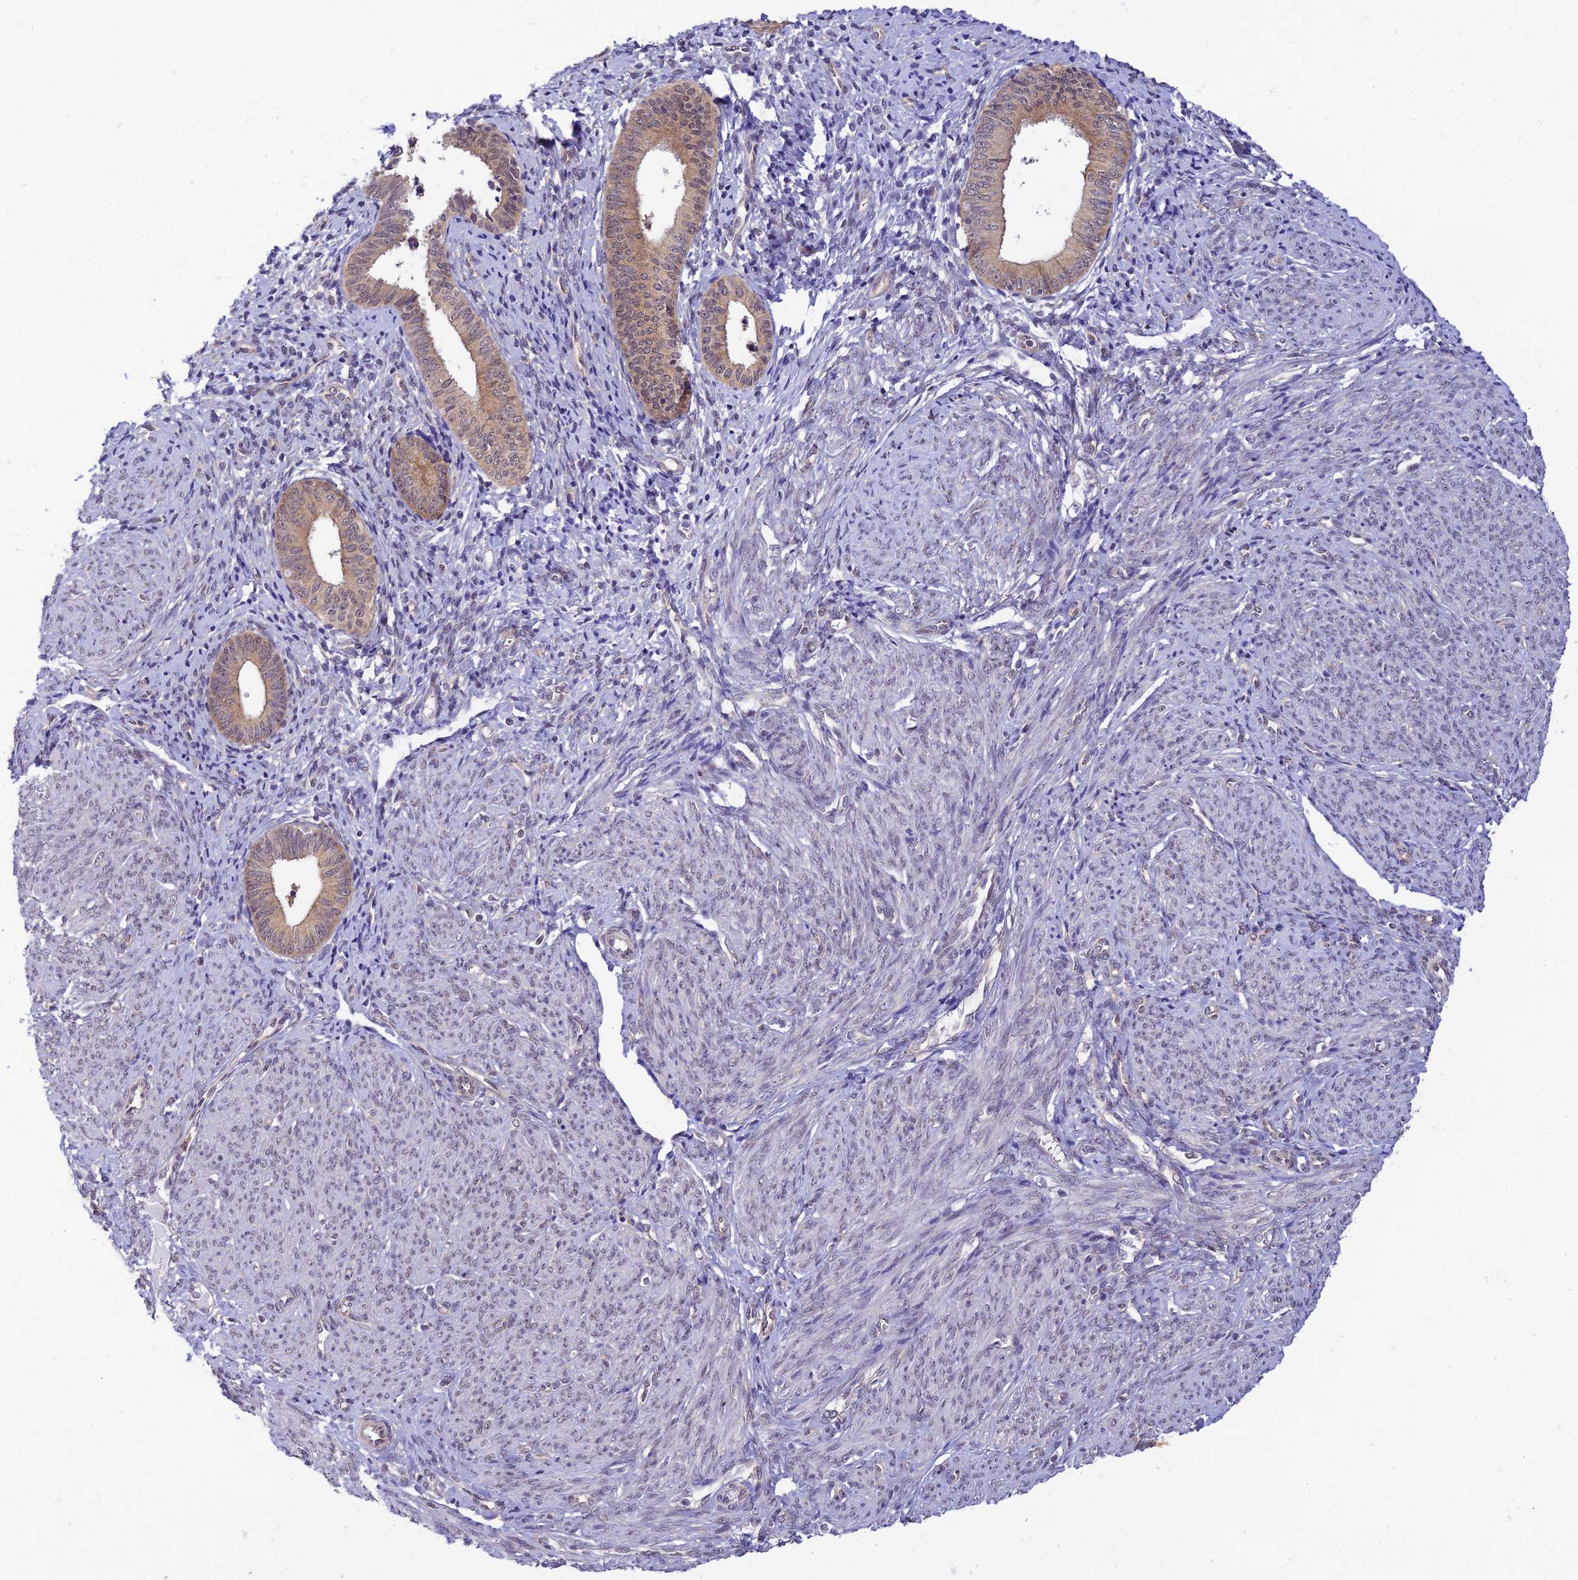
{"staining": {"intensity": "moderate", "quantity": "25%-75%", "location": "cytoplasmic/membranous"}, "tissue": "endometrial cancer", "cell_type": "Tumor cells", "image_type": "cancer", "snomed": [{"axis": "morphology", "description": "Adenocarcinoma, NOS"}, {"axis": "topography", "description": "Endometrium"}], "caption": "DAB (3,3'-diaminobenzidine) immunohistochemical staining of human endometrial cancer demonstrates moderate cytoplasmic/membranous protein expression in approximately 25%-75% of tumor cells. The protein is stained brown, and the nuclei are stained in blue (DAB (3,3'-diaminobenzidine) IHC with brightfield microscopy, high magnification).", "gene": "SKIC8", "patient": {"sex": "female", "age": 79}}